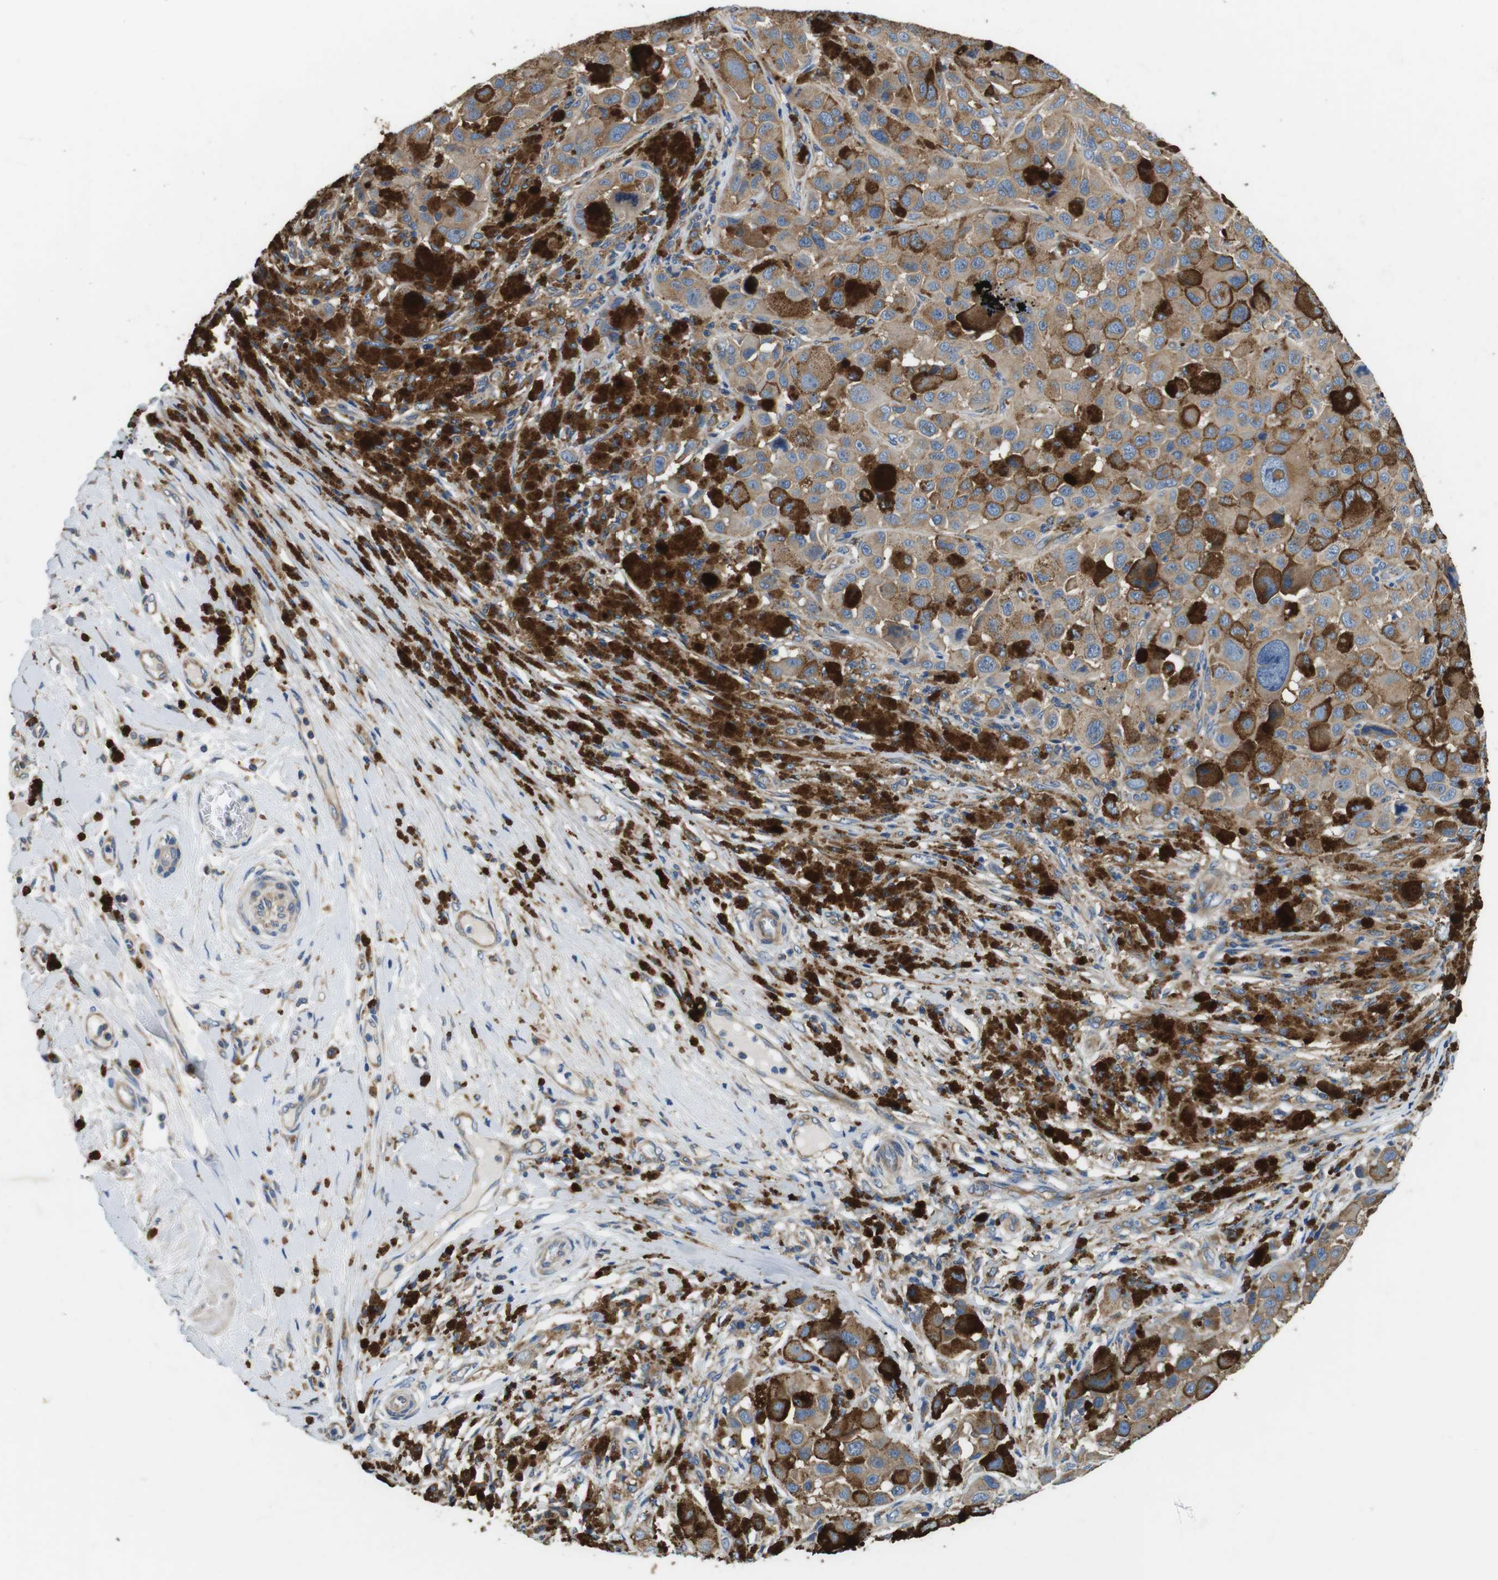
{"staining": {"intensity": "weak", "quantity": ">75%", "location": "cytoplasmic/membranous"}, "tissue": "melanoma", "cell_type": "Tumor cells", "image_type": "cancer", "snomed": [{"axis": "morphology", "description": "Malignant melanoma, NOS"}, {"axis": "topography", "description": "Skin"}], "caption": "Tumor cells exhibit low levels of weak cytoplasmic/membranous expression in approximately >75% of cells in melanoma.", "gene": "DENND4C", "patient": {"sex": "male", "age": 96}}